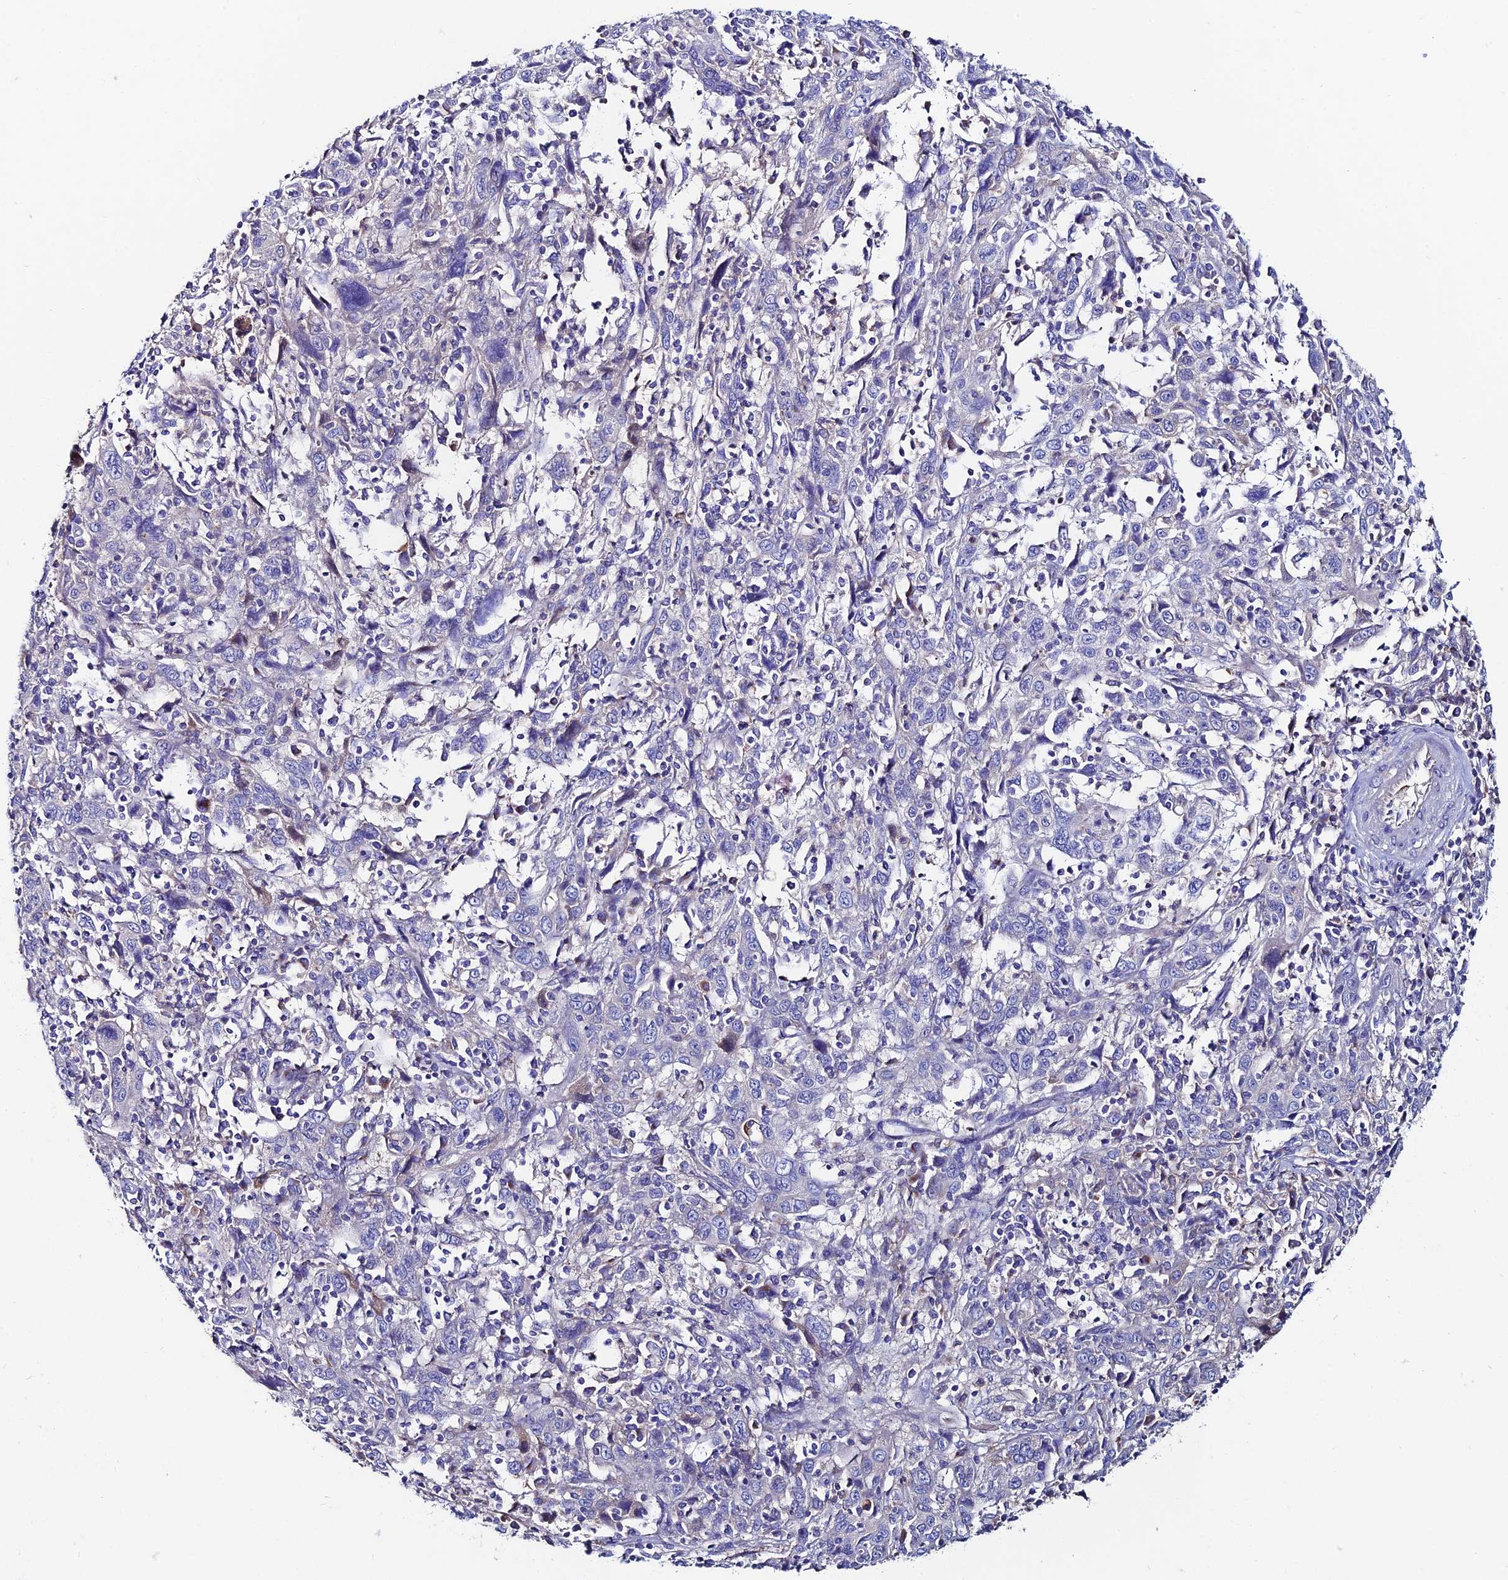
{"staining": {"intensity": "negative", "quantity": "none", "location": "none"}, "tissue": "cervical cancer", "cell_type": "Tumor cells", "image_type": "cancer", "snomed": [{"axis": "morphology", "description": "Squamous cell carcinoma, NOS"}, {"axis": "topography", "description": "Cervix"}], "caption": "This micrograph is of cervical cancer stained with immunohistochemistry (IHC) to label a protein in brown with the nuclei are counter-stained blue. There is no staining in tumor cells.", "gene": "SLC25A16", "patient": {"sex": "female", "age": 46}}